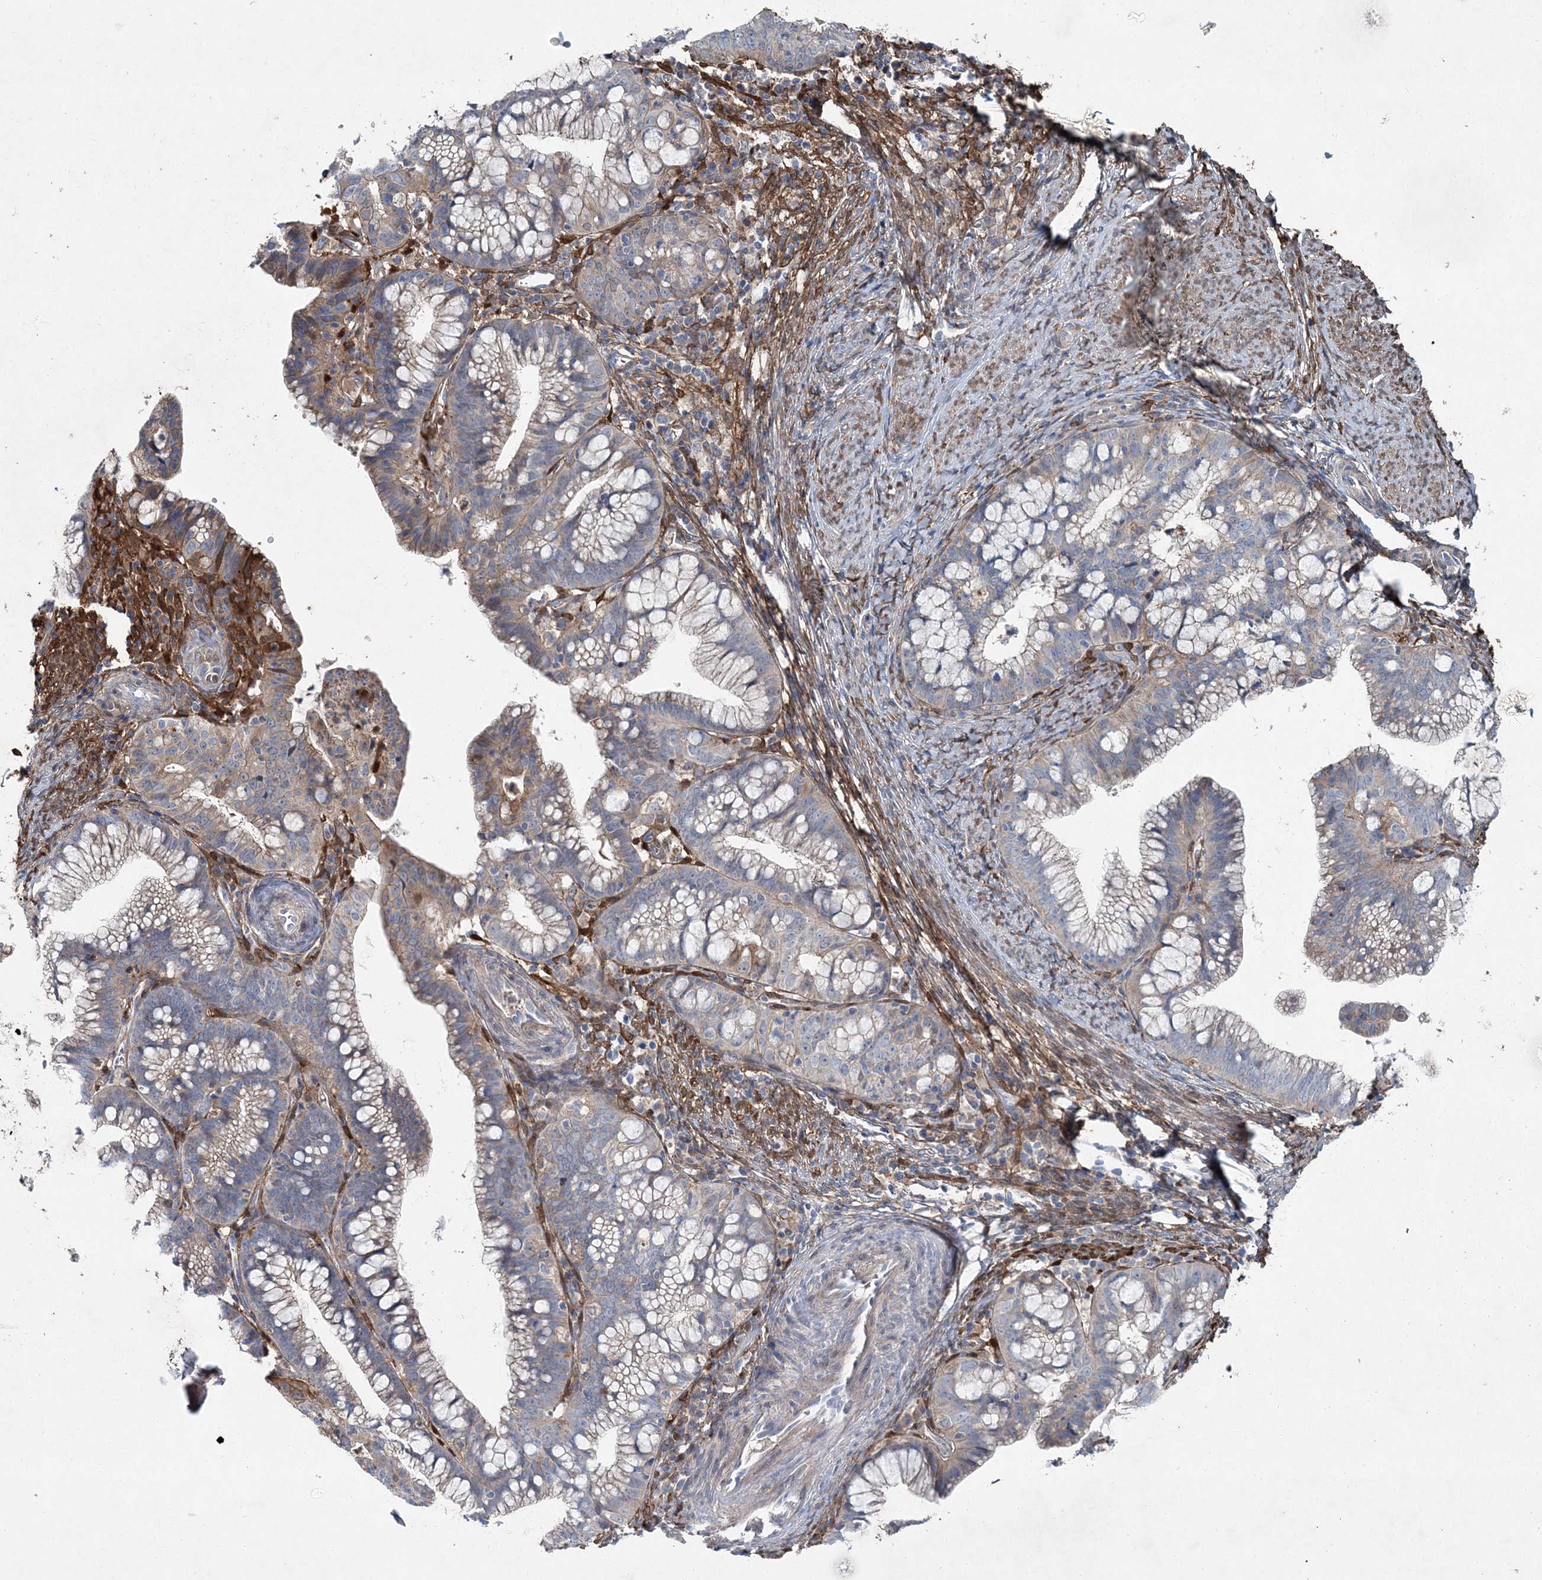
{"staining": {"intensity": "weak", "quantity": "25%-75%", "location": "cytoplasmic/membranous"}, "tissue": "cervical cancer", "cell_type": "Tumor cells", "image_type": "cancer", "snomed": [{"axis": "morphology", "description": "Adenocarcinoma, NOS"}, {"axis": "topography", "description": "Cervix"}], "caption": "Immunohistochemical staining of cervical adenocarcinoma displays weak cytoplasmic/membranous protein staining in approximately 25%-75% of tumor cells.", "gene": "SPOPL", "patient": {"sex": "female", "age": 36}}